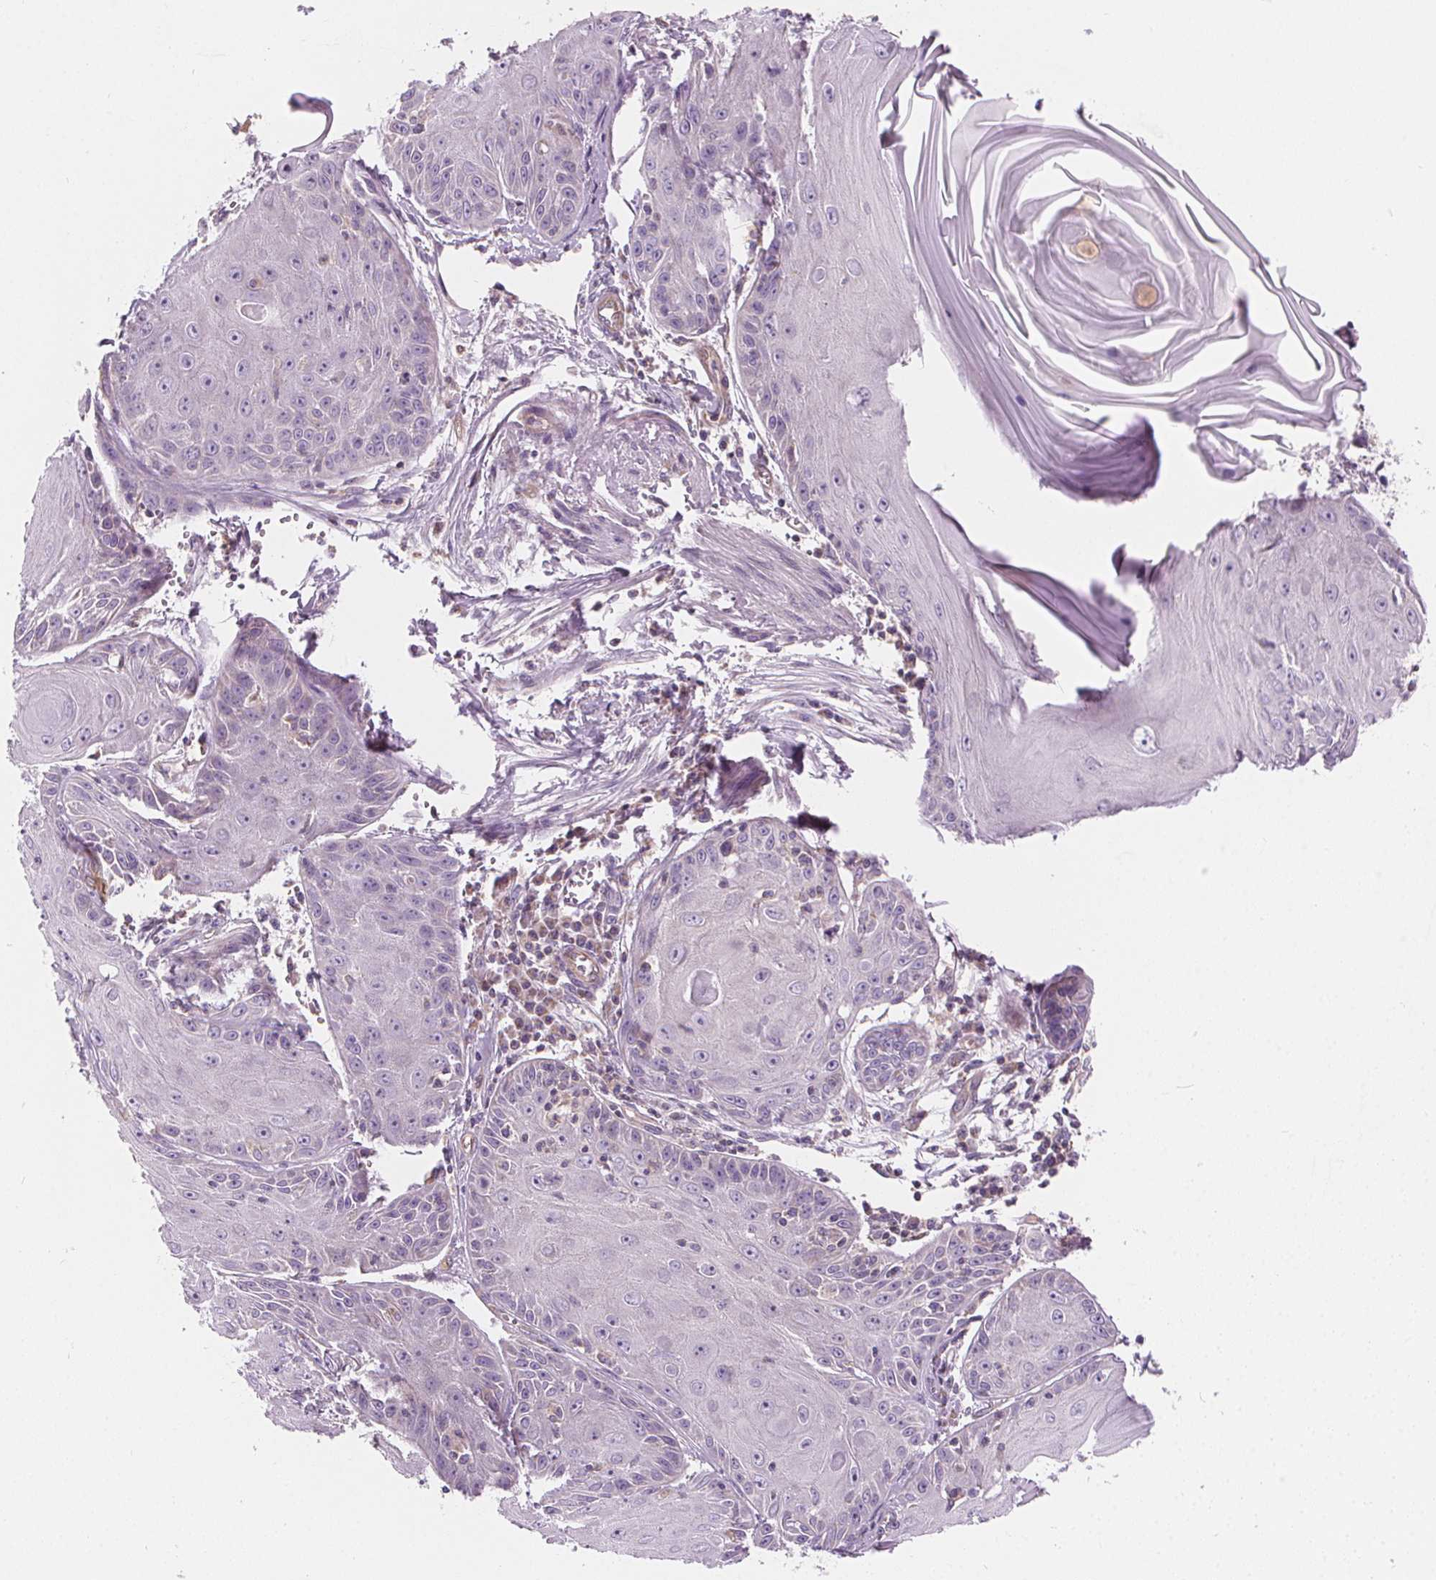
{"staining": {"intensity": "negative", "quantity": "none", "location": "none"}, "tissue": "skin cancer", "cell_type": "Tumor cells", "image_type": "cancer", "snomed": [{"axis": "morphology", "description": "Squamous cell carcinoma, NOS"}, {"axis": "topography", "description": "Skin"}, {"axis": "topography", "description": "Vulva"}], "caption": "This is an immunohistochemistry (IHC) micrograph of skin cancer. There is no staining in tumor cells.", "gene": "RAB20", "patient": {"sex": "female", "age": 85}}